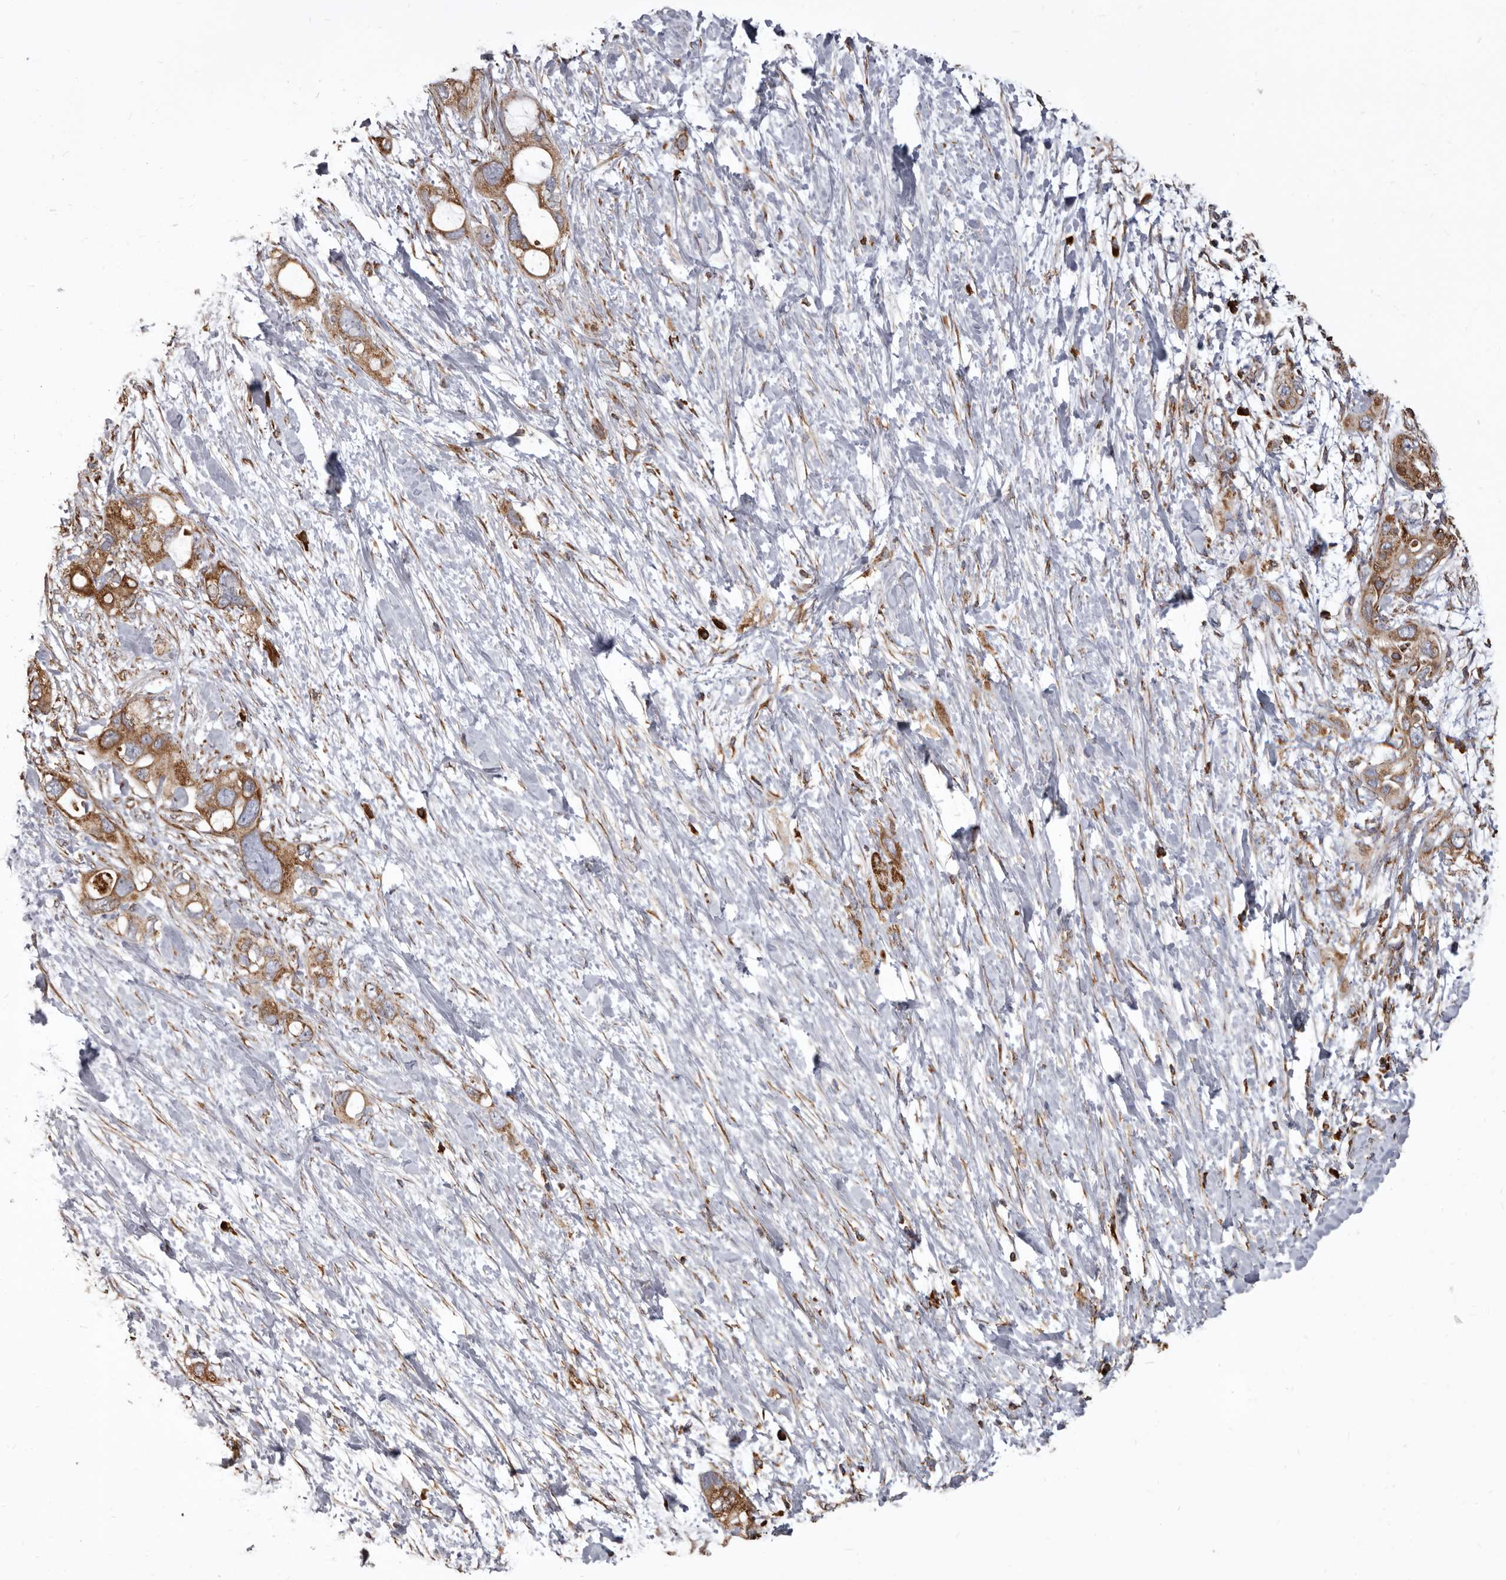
{"staining": {"intensity": "moderate", "quantity": ">75%", "location": "cytoplasmic/membranous"}, "tissue": "pancreatic cancer", "cell_type": "Tumor cells", "image_type": "cancer", "snomed": [{"axis": "morphology", "description": "Adenocarcinoma, NOS"}, {"axis": "topography", "description": "Pancreas"}], "caption": "Immunohistochemistry photomicrograph of pancreatic cancer stained for a protein (brown), which exhibits medium levels of moderate cytoplasmic/membranous expression in about >75% of tumor cells.", "gene": "CDK5RAP3", "patient": {"sex": "female", "age": 56}}